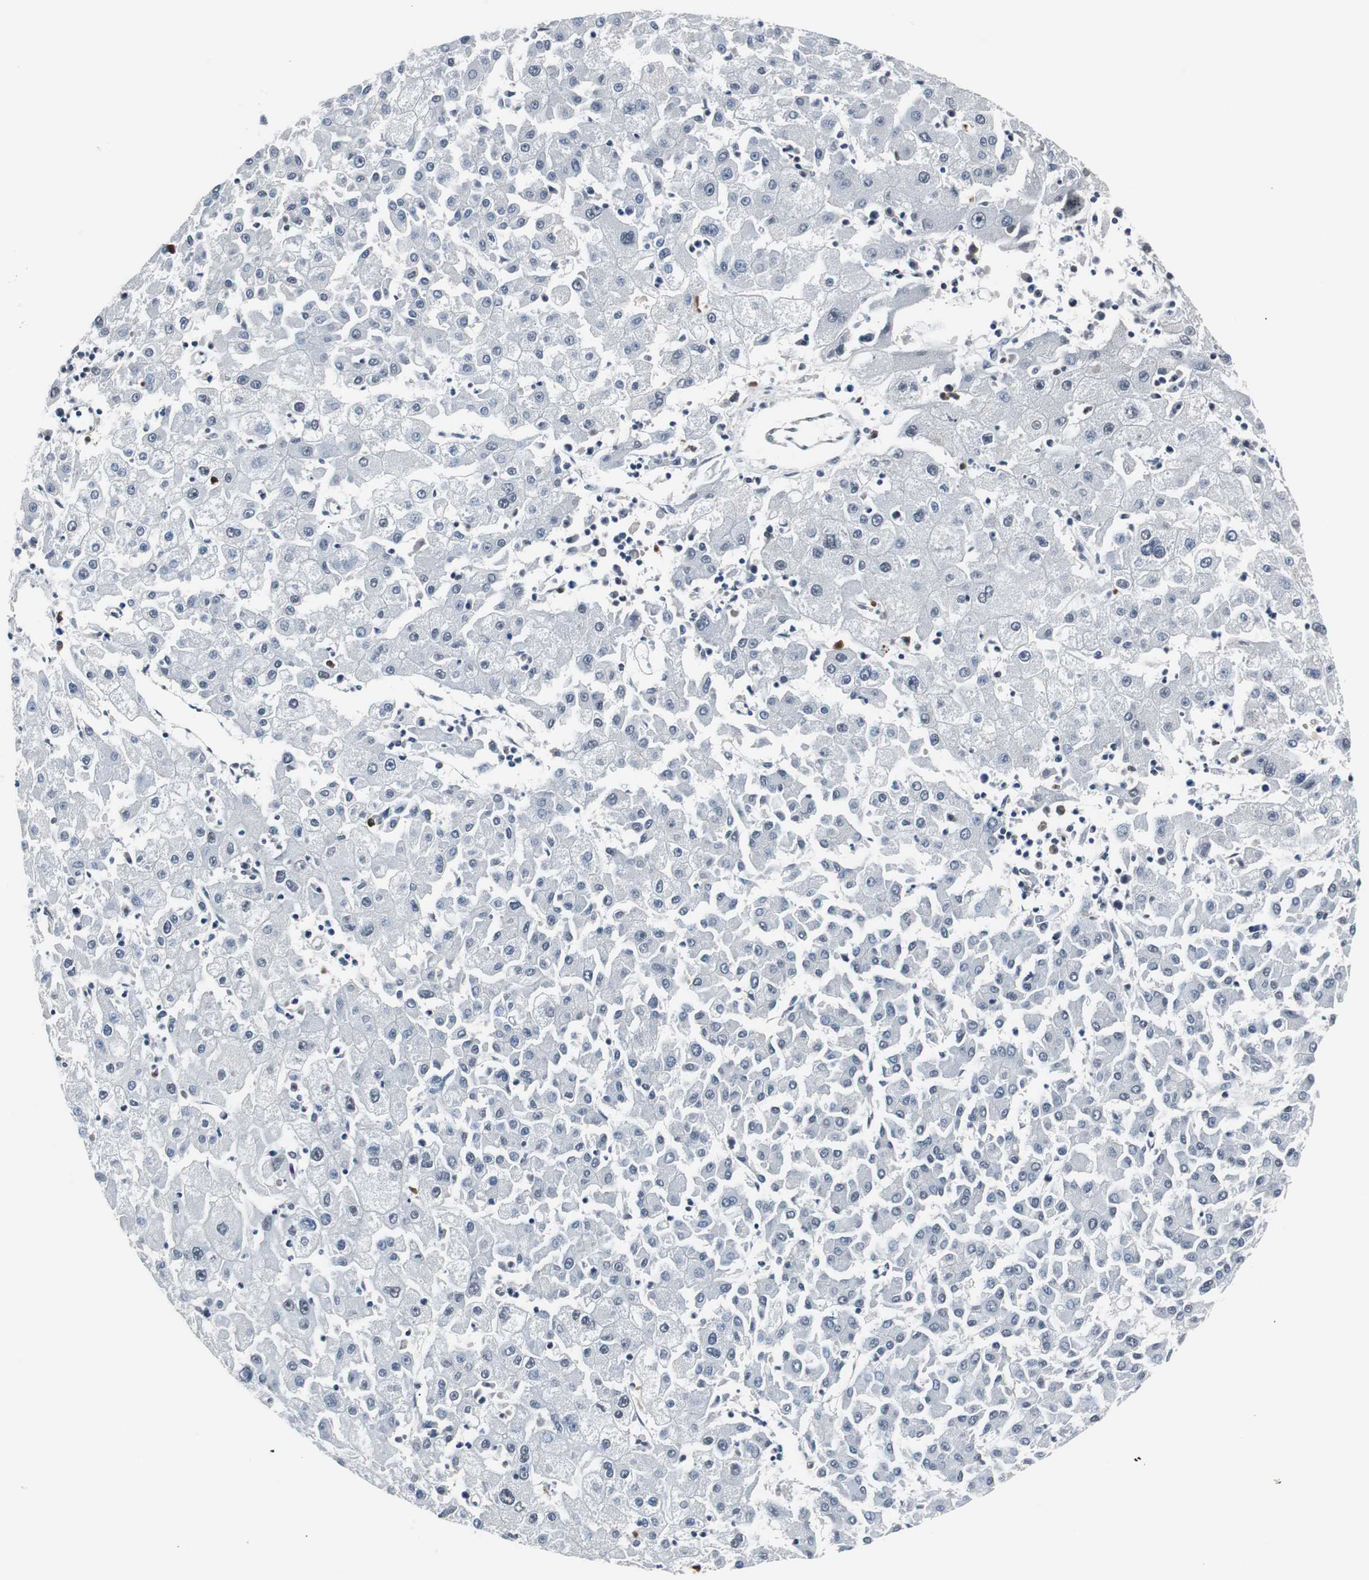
{"staining": {"intensity": "negative", "quantity": "none", "location": "none"}, "tissue": "liver cancer", "cell_type": "Tumor cells", "image_type": "cancer", "snomed": [{"axis": "morphology", "description": "Carcinoma, Hepatocellular, NOS"}, {"axis": "topography", "description": "Liver"}], "caption": "Image shows no significant protein staining in tumor cells of hepatocellular carcinoma (liver). The staining was performed using DAB to visualize the protein expression in brown, while the nuclei were stained in blue with hematoxylin (Magnification: 20x).", "gene": "TAF7", "patient": {"sex": "male", "age": 72}}